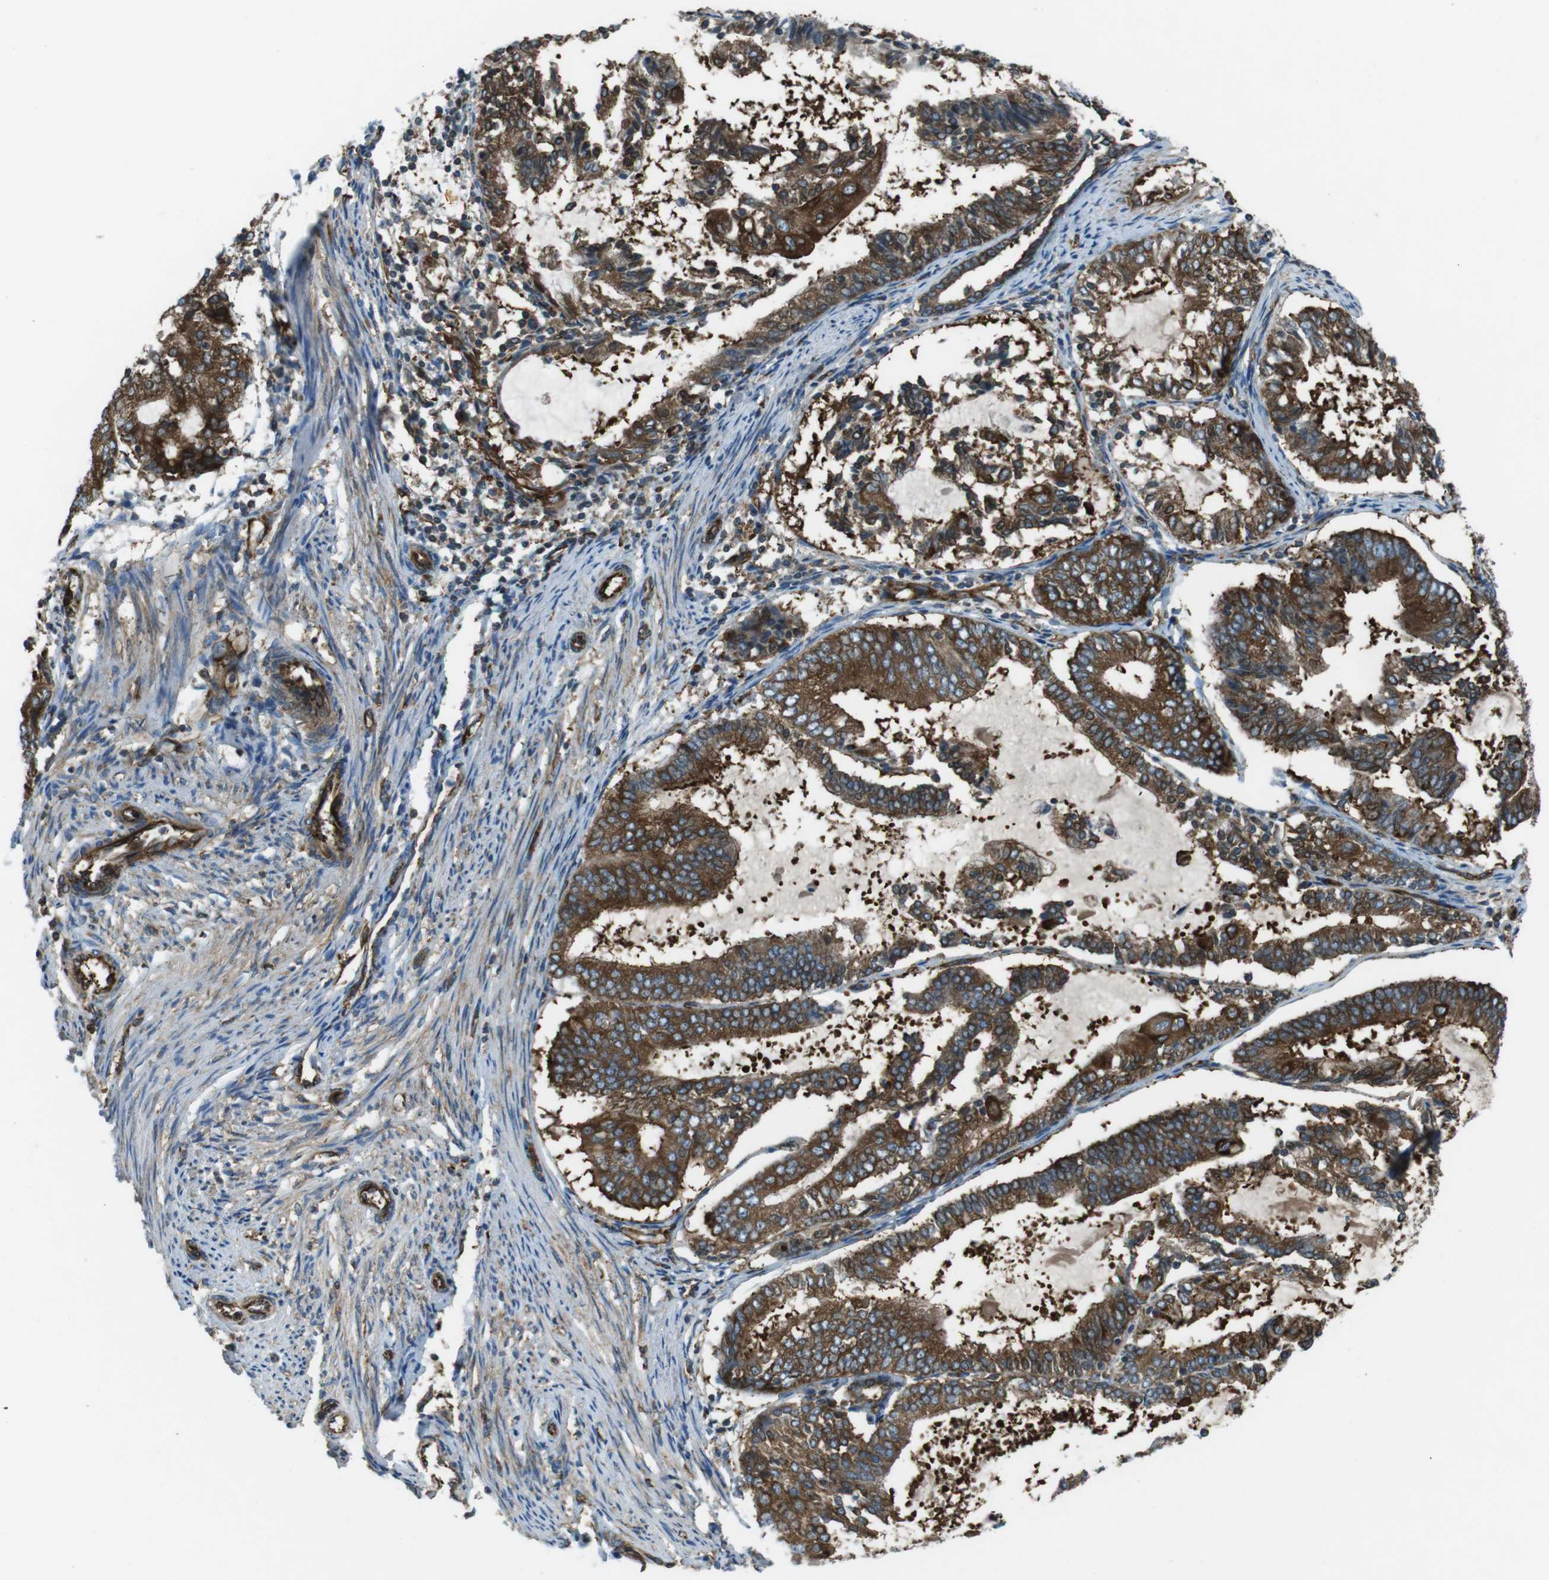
{"staining": {"intensity": "strong", "quantity": ">75%", "location": "cytoplasmic/membranous"}, "tissue": "endometrial cancer", "cell_type": "Tumor cells", "image_type": "cancer", "snomed": [{"axis": "morphology", "description": "Adenocarcinoma, NOS"}, {"axis": "topography", "description": "Endometrium"}], "caption": "Immunohistochemical staining of human endometrial adenocarcinoma shows high levels of strong cytoplasmic/membranous protein expression in about >75% of tumor cells. (DAB IHC with brightfield microscopy, high magnification).", "gene": "KTN1", "patient": {"sex": "female", "age": 81}}